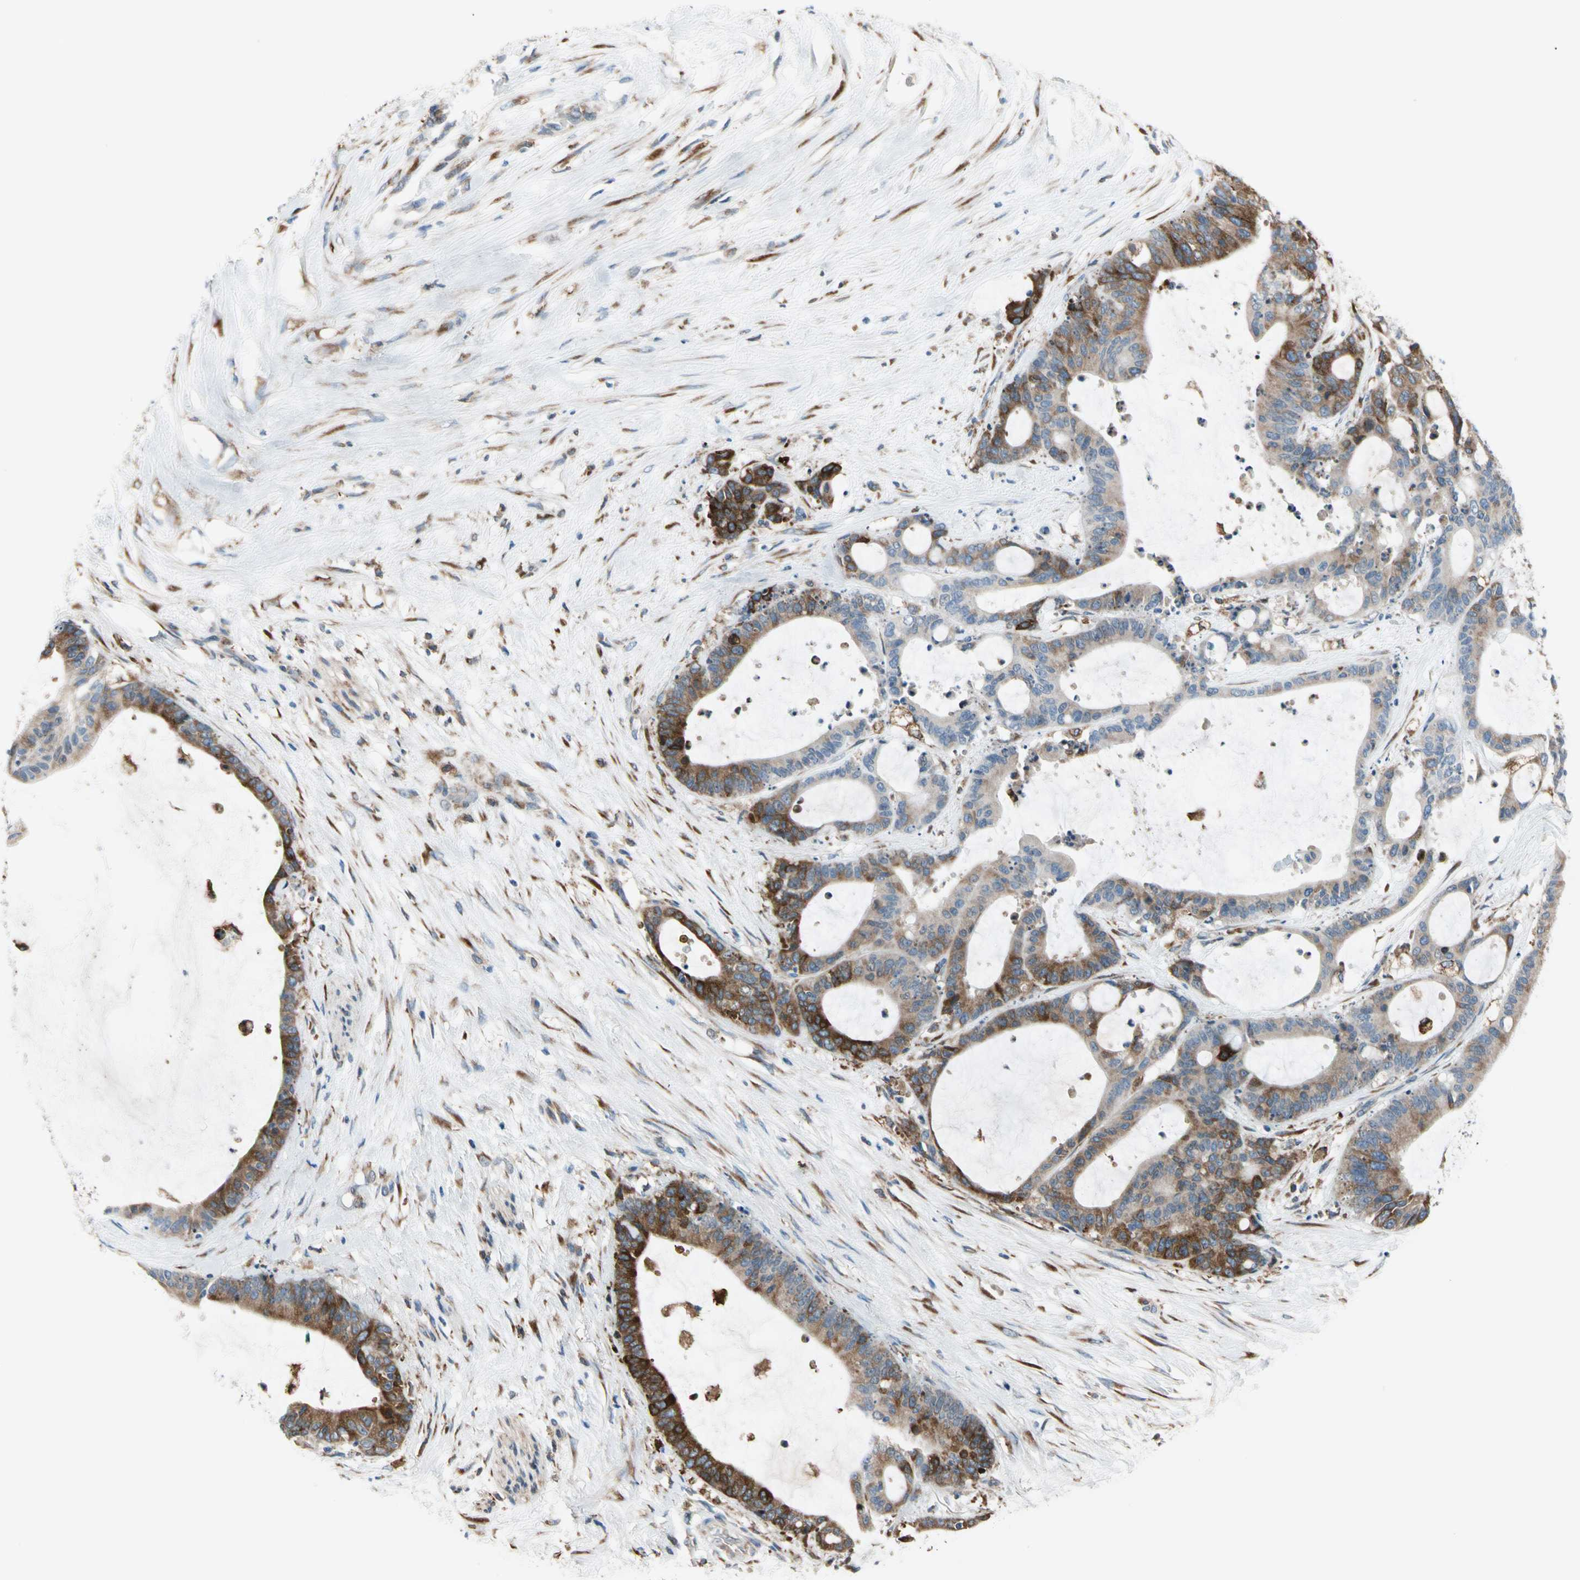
{"staining": {"intensity": "strong", "quantity": "25%-75%", "location": "cytoplasmic/membranous"}, "tissue": "liver cancer", "cell_type": "Tumor cells", "image_type": "cancer", "snomed": [{"axis": "morphology", "description": "Cholangiocarcinoma"}, {"axis": "topography", "description": "Liver"}], "caption": "Cholangiocarcinoma (liver) stained for a protein shows strong cytoplasmic/membranous positivity in tumor cells. The staining is performed using DAB brown chromogen to label protein expression. The nuclei are counter-stained blue using hematoxylin.", "gene": "LRPAP1", "patient": {"sex": "female", "age": 73}}